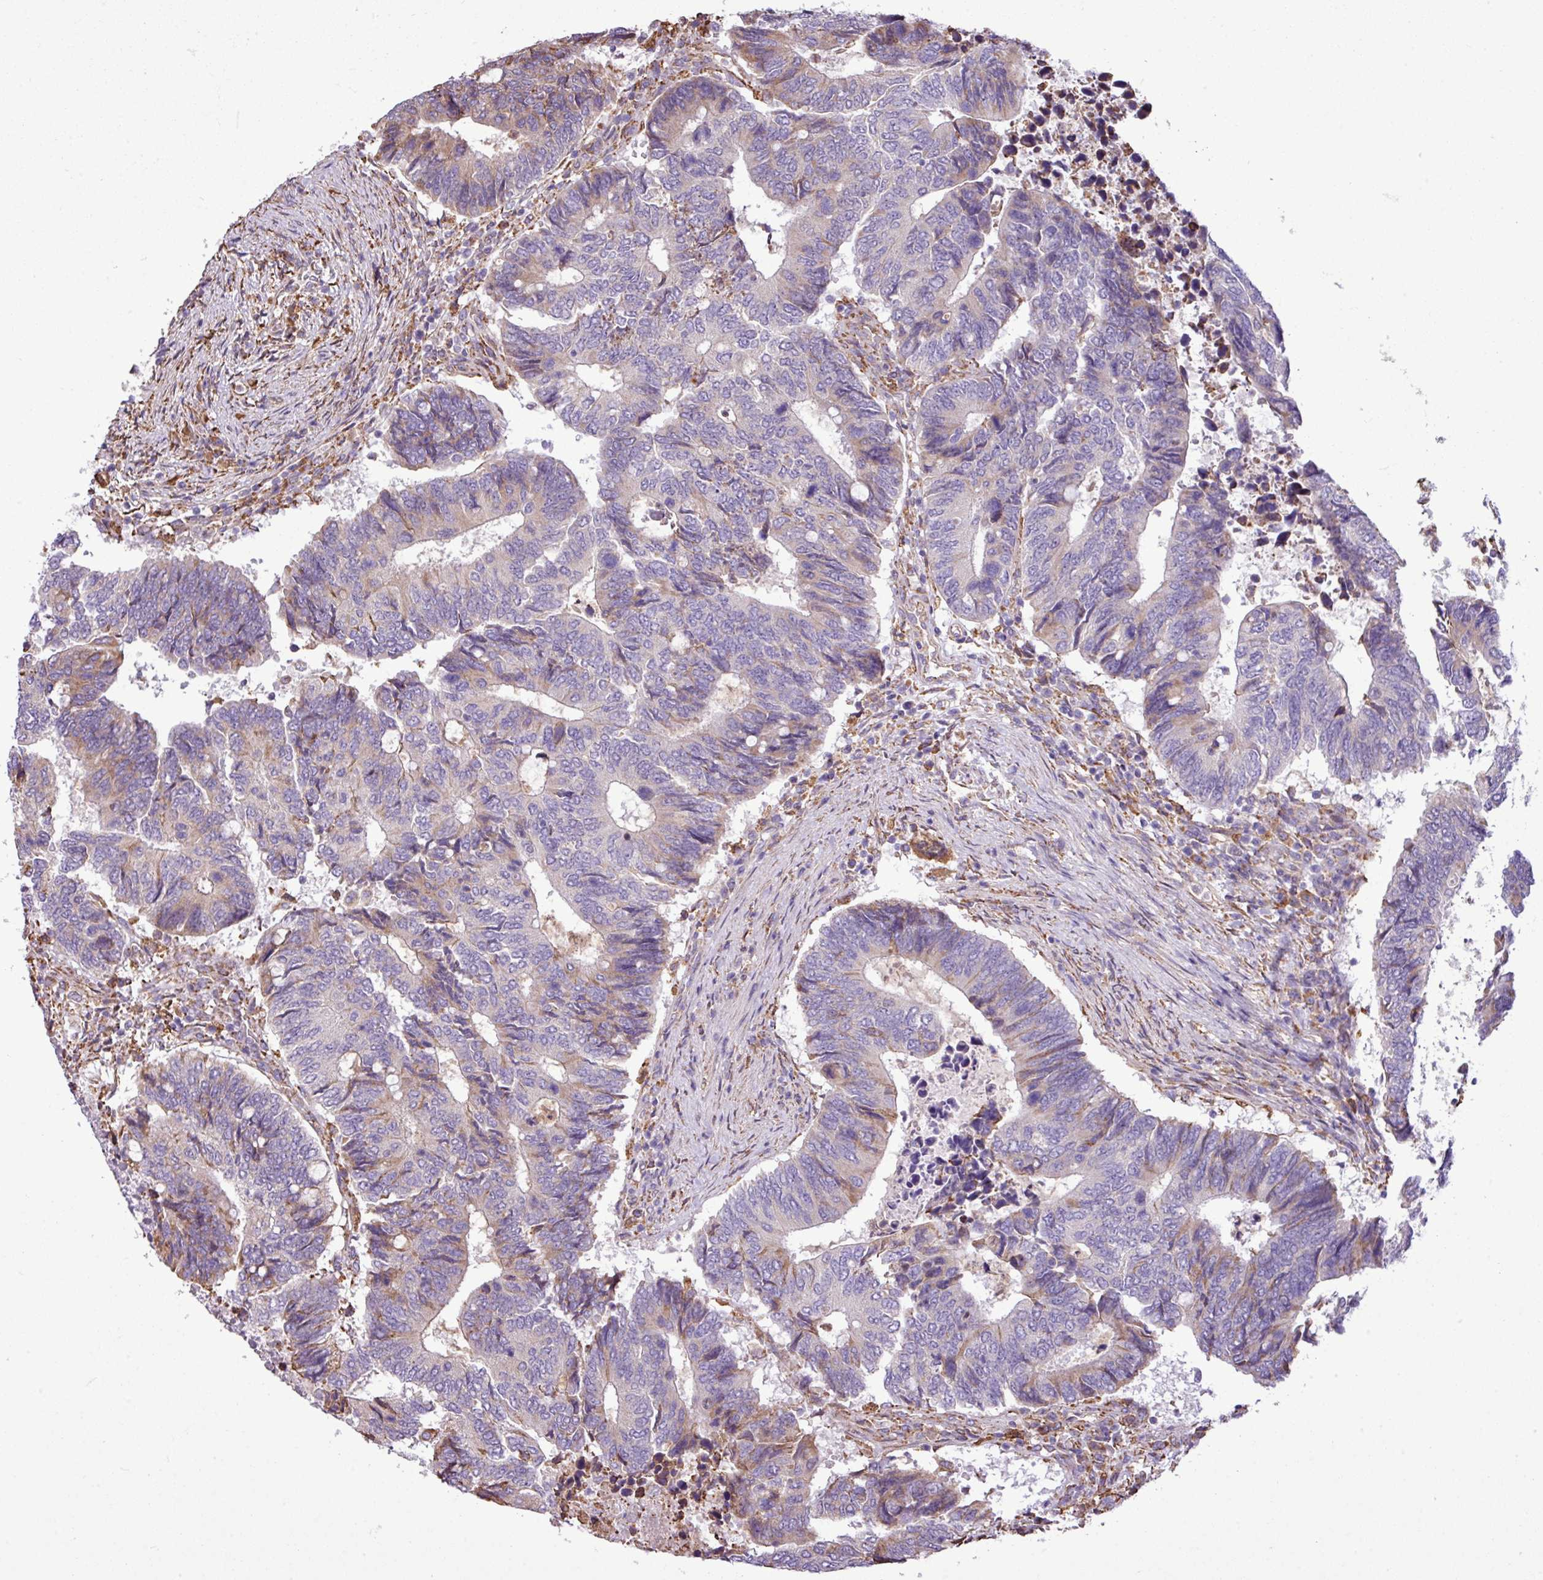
{"staining": {"intensity": "weak", "quantity": "<25%", "location": "cytoplasmic/membranous"}, "tissue": "colorectal cancer", "cell_type": "Tumor cells", "image_type": "cancer", "snomed": [{"axis": "morphology", "description": "Adenocarcinoma, NOS"}, {"axis": "topography", "description": "Colon"}], "caption": "DAB (3,3'-diaminobenzidine) immunohistochemical staining of colorectal cancer (adenocarcinoma) exhibits no significant positivity in tumor cells.", "gene": "ZSCAN5A", "patient": {"sex": "male", "age": 87}}